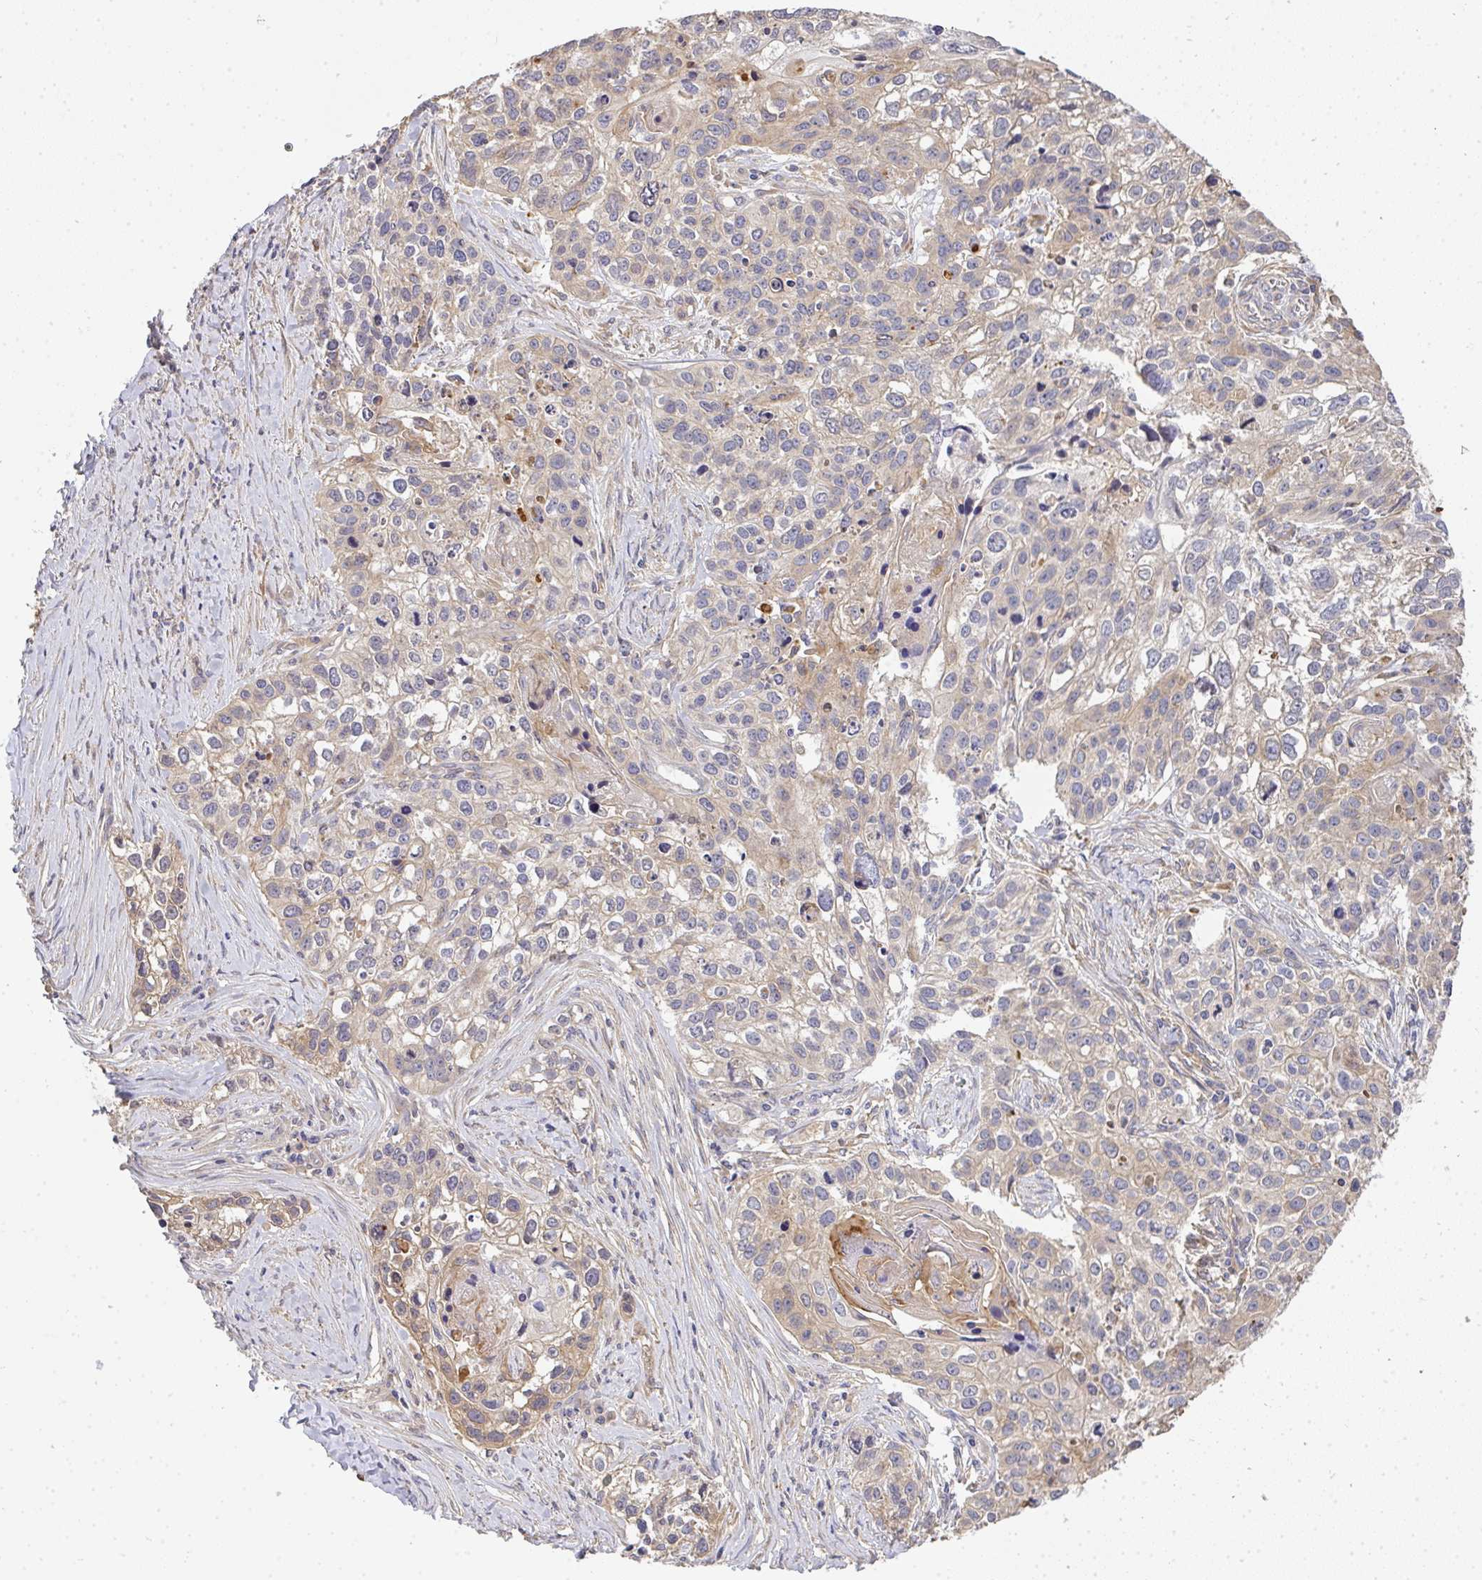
{"staining": {"intensity": "weak", "quantity": "25%-75%", "location": "cytoplasmic/membranous"}, "tissue": "lung cancer", "cell_type": "Tumor cells", "image_type": "cancer", "snomed": [{"axis": "morphology", "description": "Squamous cell carcinoma, NOS"}, {"axis": "topography", "description": "Lung"}], "caption": "This is an image of IHC staining of lung cancer, which shows weak staining in the cytoplasmic/membranous of tumor cells.", "gene": "EEF1AKMT1", "patient": {"sex": "male", "age": 74}}